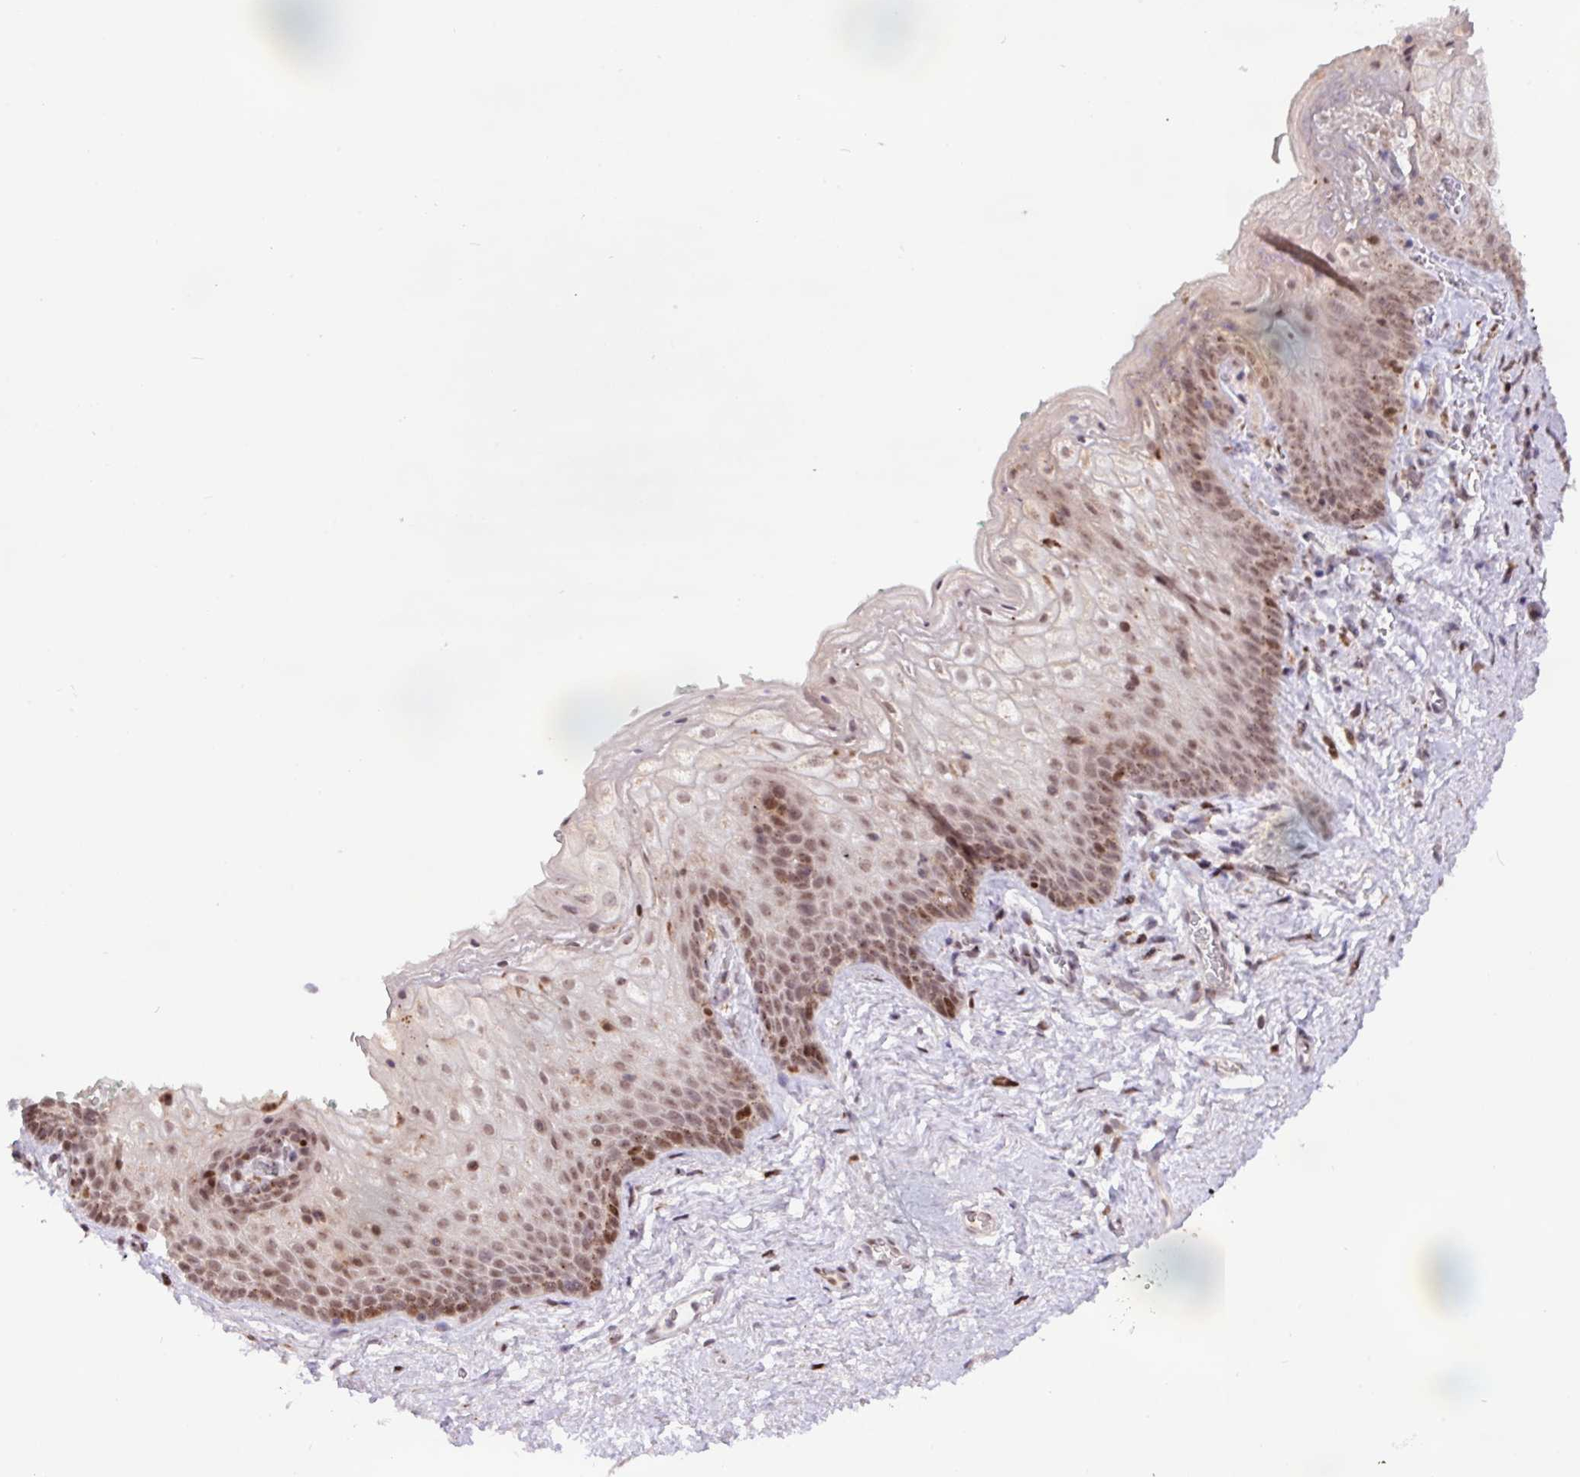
{"staining": {"intensity": "moderate", "quantity": ">75%", "location": "nuclear"}, "tissue": "vagina", "cell_type": "Squamous epithelial cells", "image_type": "normal", "snomed": [{"axis": "morphology", "description": "Normal tissue, NOS"}, {"axis": "topography", "description": "Vulva"}, {"axis": "topography", "description": "Vagina"}, {"axis": "topography", "description": "Peripheral nerve tissue"}], "caption": "A micrograph showing moderate nuclear positivity in about >75% of squamous epithelial cells in benign vagina, as visualized by brown immunohistochemical staining.", "gene": "BRD3", "patient": {"sex": "female", "age": 66}}